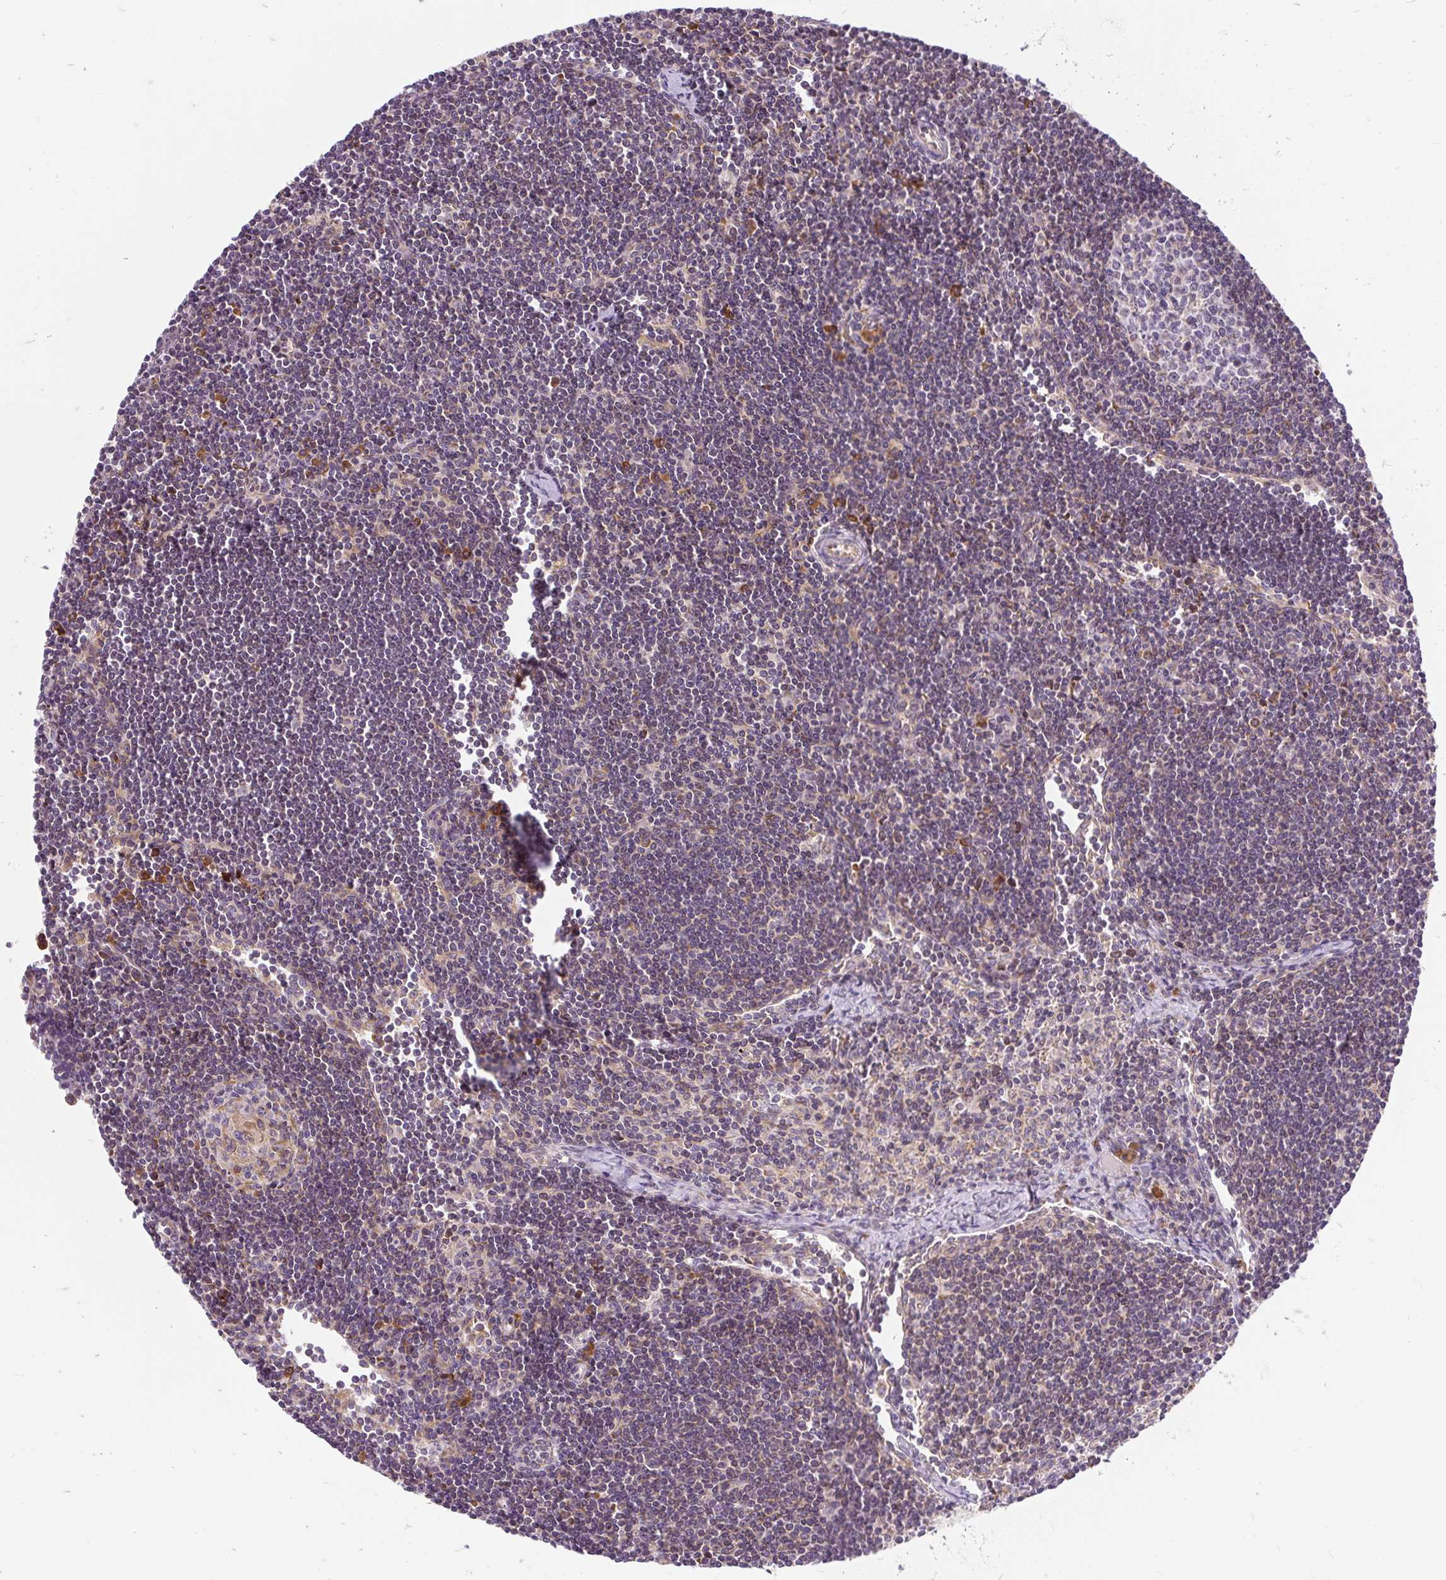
{"staining": {"intensity": "weak", "quantity": "<25%", "location": "nuclear"}, "tissue": "lymph node", "cell_type": "Germinal center cells", "image_type": "normal", "snomed": [{"axis": "morphology", "description": "Normal tissue, NOS"}, {"axis": "topography", "description": "Lymph node"}], "caption": "A histopathology image of lymph node stained for a protein demonstrates no brown staining in germinal center cells.", "gene": "CYP20A1", "patient": {"sex": "female", "age": 29}}